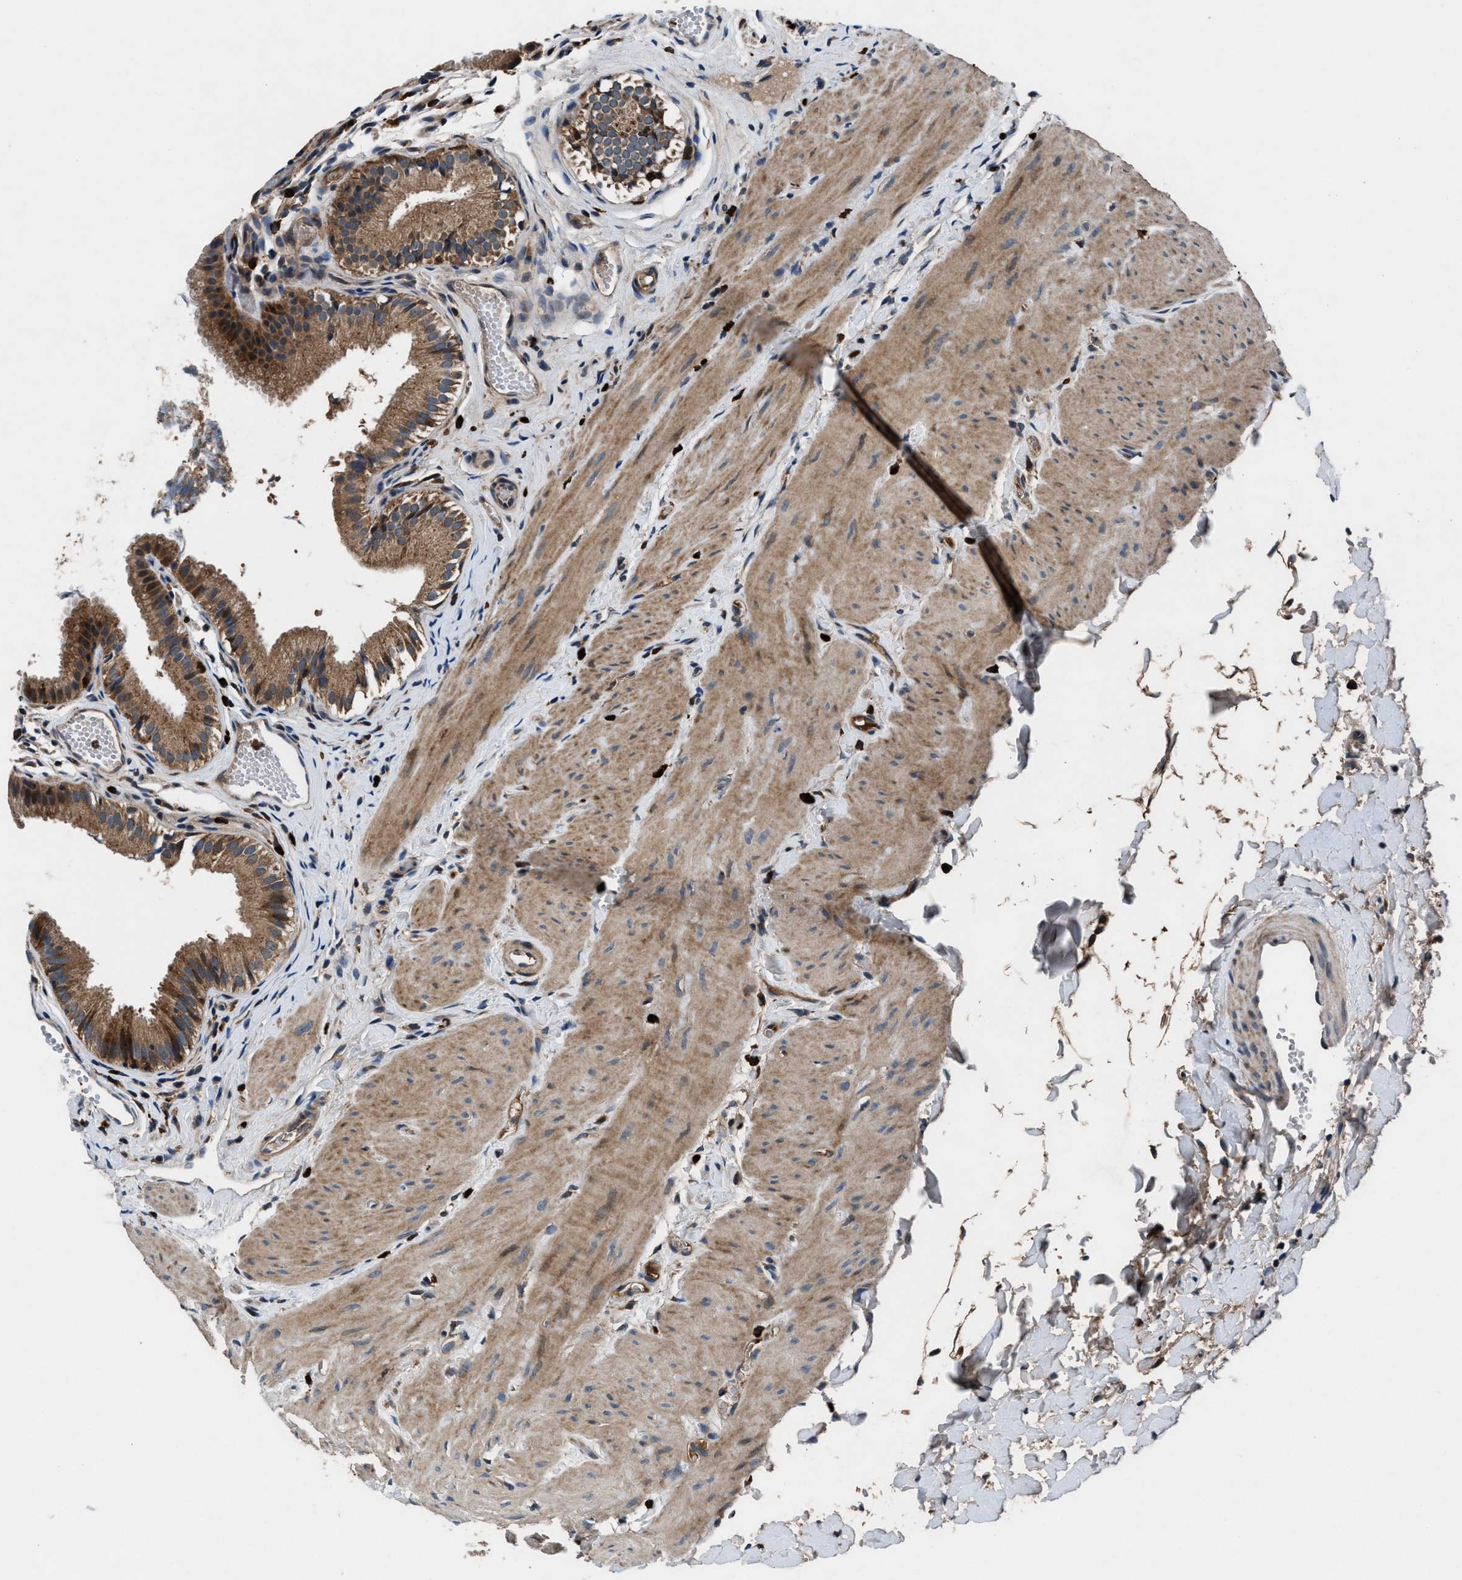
{"staining": {"intensity": "moderate", "quantity": ">75%", "location": "cytoplasmic/membranous"}, "tissue": "gallbladder", "cell_type": "Glandular cells", "image_type": "normal", "snomed": [{"axis": "morphology", "description": "Normal tissue, NOS"}, {"axis": "topography", "description": "Gallbladder"}], "caption": "Benign gallbladder displays moderate cytoplasmic/membranous staining in approximately >75% of glandular cells (DAB IHC with brightfield microscopy, high magnification)..", "gene": "FAM221A", "patient": {"sex": "female", "age": 26}}